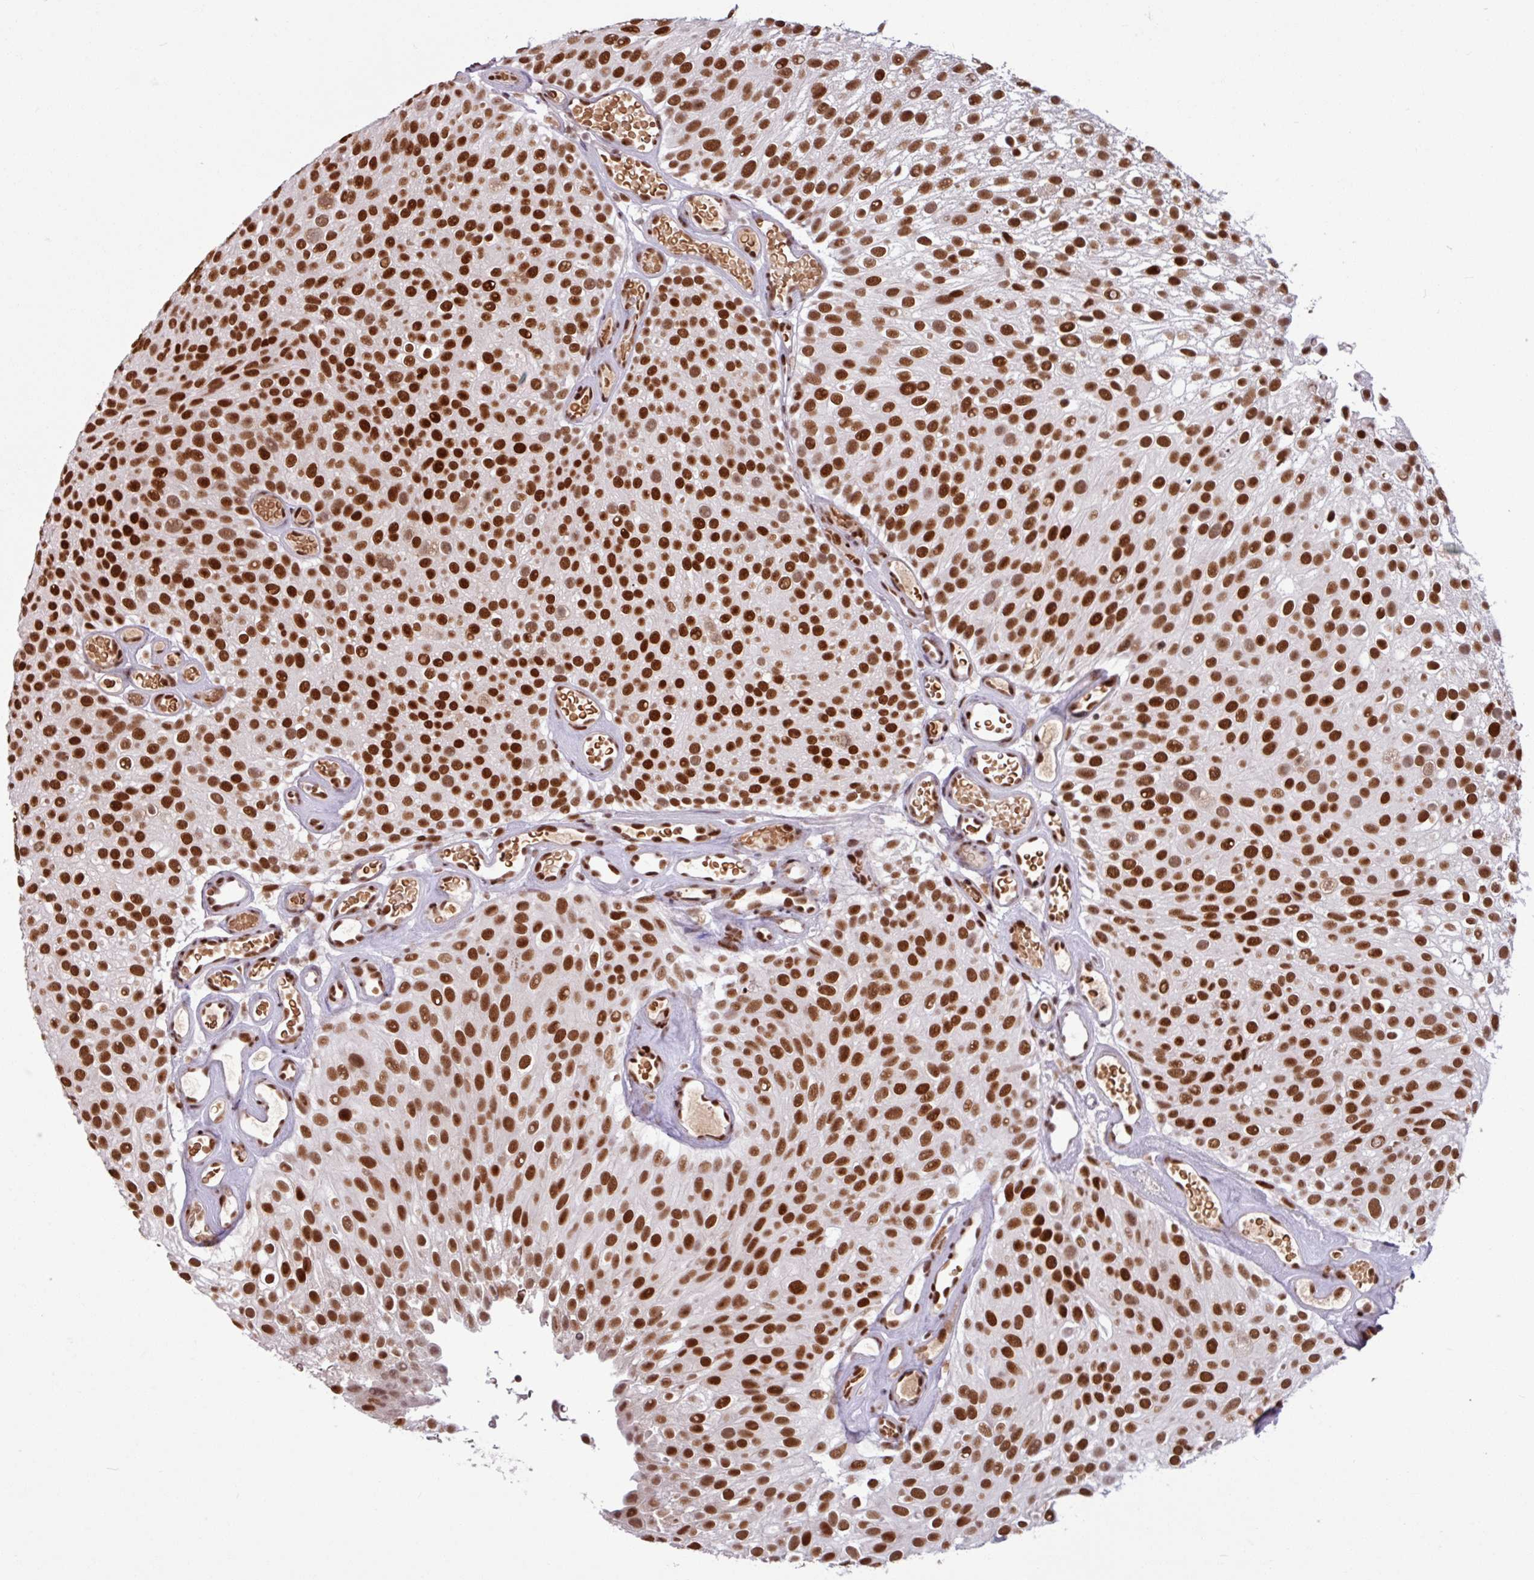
{"staining": {"intensity": "strong", "quantity": ">75%", "location": "nuclear"}, "tissue": "urothelial cancer", "cell_type": "Tumor cells", "image_type": "cancer", "snomed": [{"axis": "morphology", "description": "Urothelial carcinoma, Low grade"}, {"axis": "topography", "description": "Urinary bladder"}], "caption": "Immunohistochemistry (IHC) image of neoplastic tissue: urothelial cancer stained using immunohistochemistry (IHC) shows high levels of strong protein expression localized specifically in the nuclear of tumor cells, appearing as a nuclear brown color.", "gene": "TDG", "patient": {"sex": "male", "age": 78}}